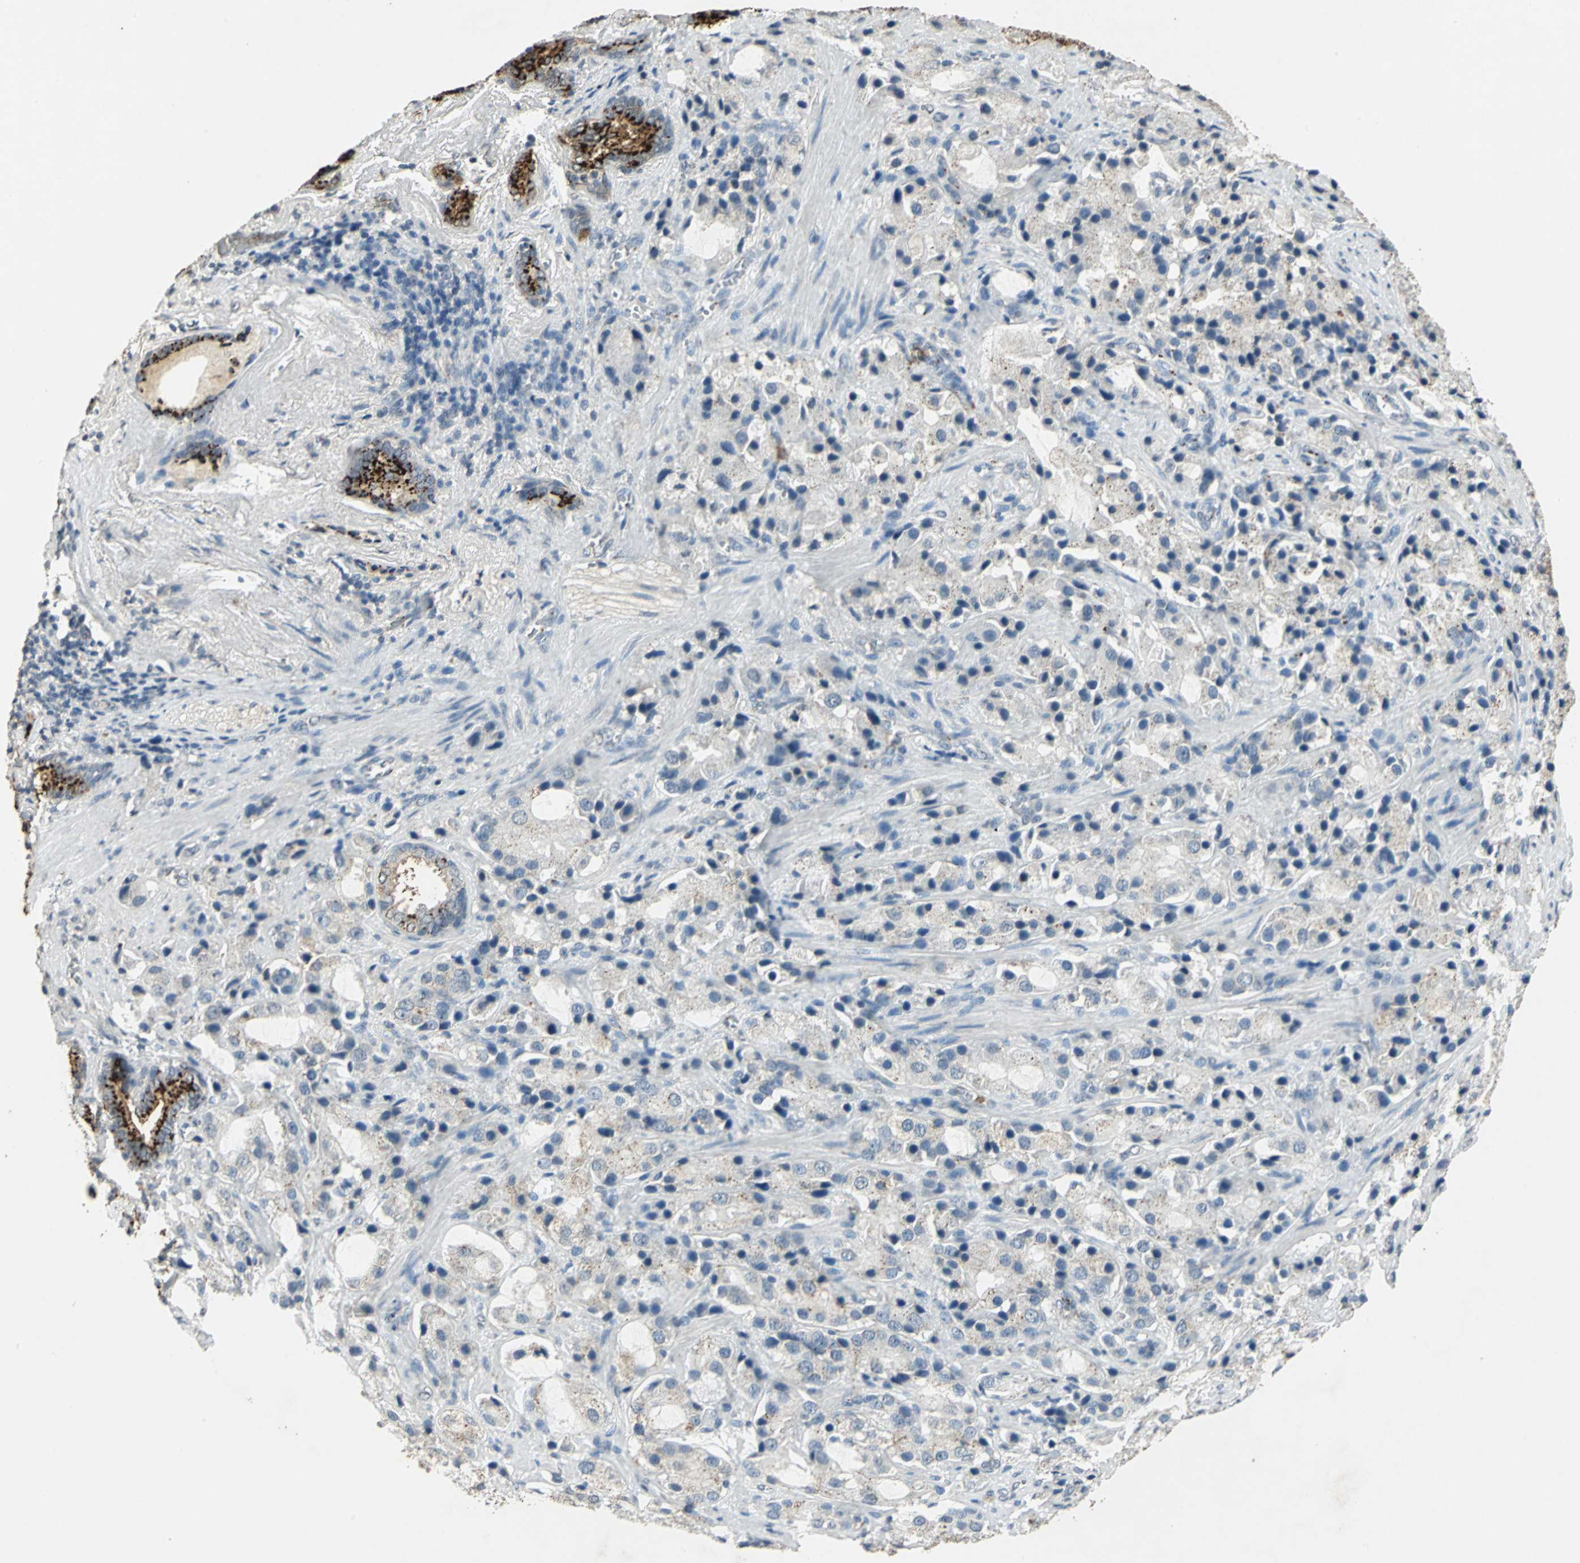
{"staining": {"intensity": "negative", "quantity": "none", "location": "none"}, "tissue": "prostate cancer", "cell_type": "Tumor cells", "image_type": "cancer", "snomed": [{"axis": "morphology", "description": "Adenocarcinoma, High grade"}, {"axis": "topography", "description": "Prostate"}], "caption": "This is an immunohistochemistry (IHC) photomicrograph of high-grade adenocarcinoma (prostate). There is no expression in tumor cells.", "gene": "CAMK2B", "patient": {"sex": "male", "age": 70}}